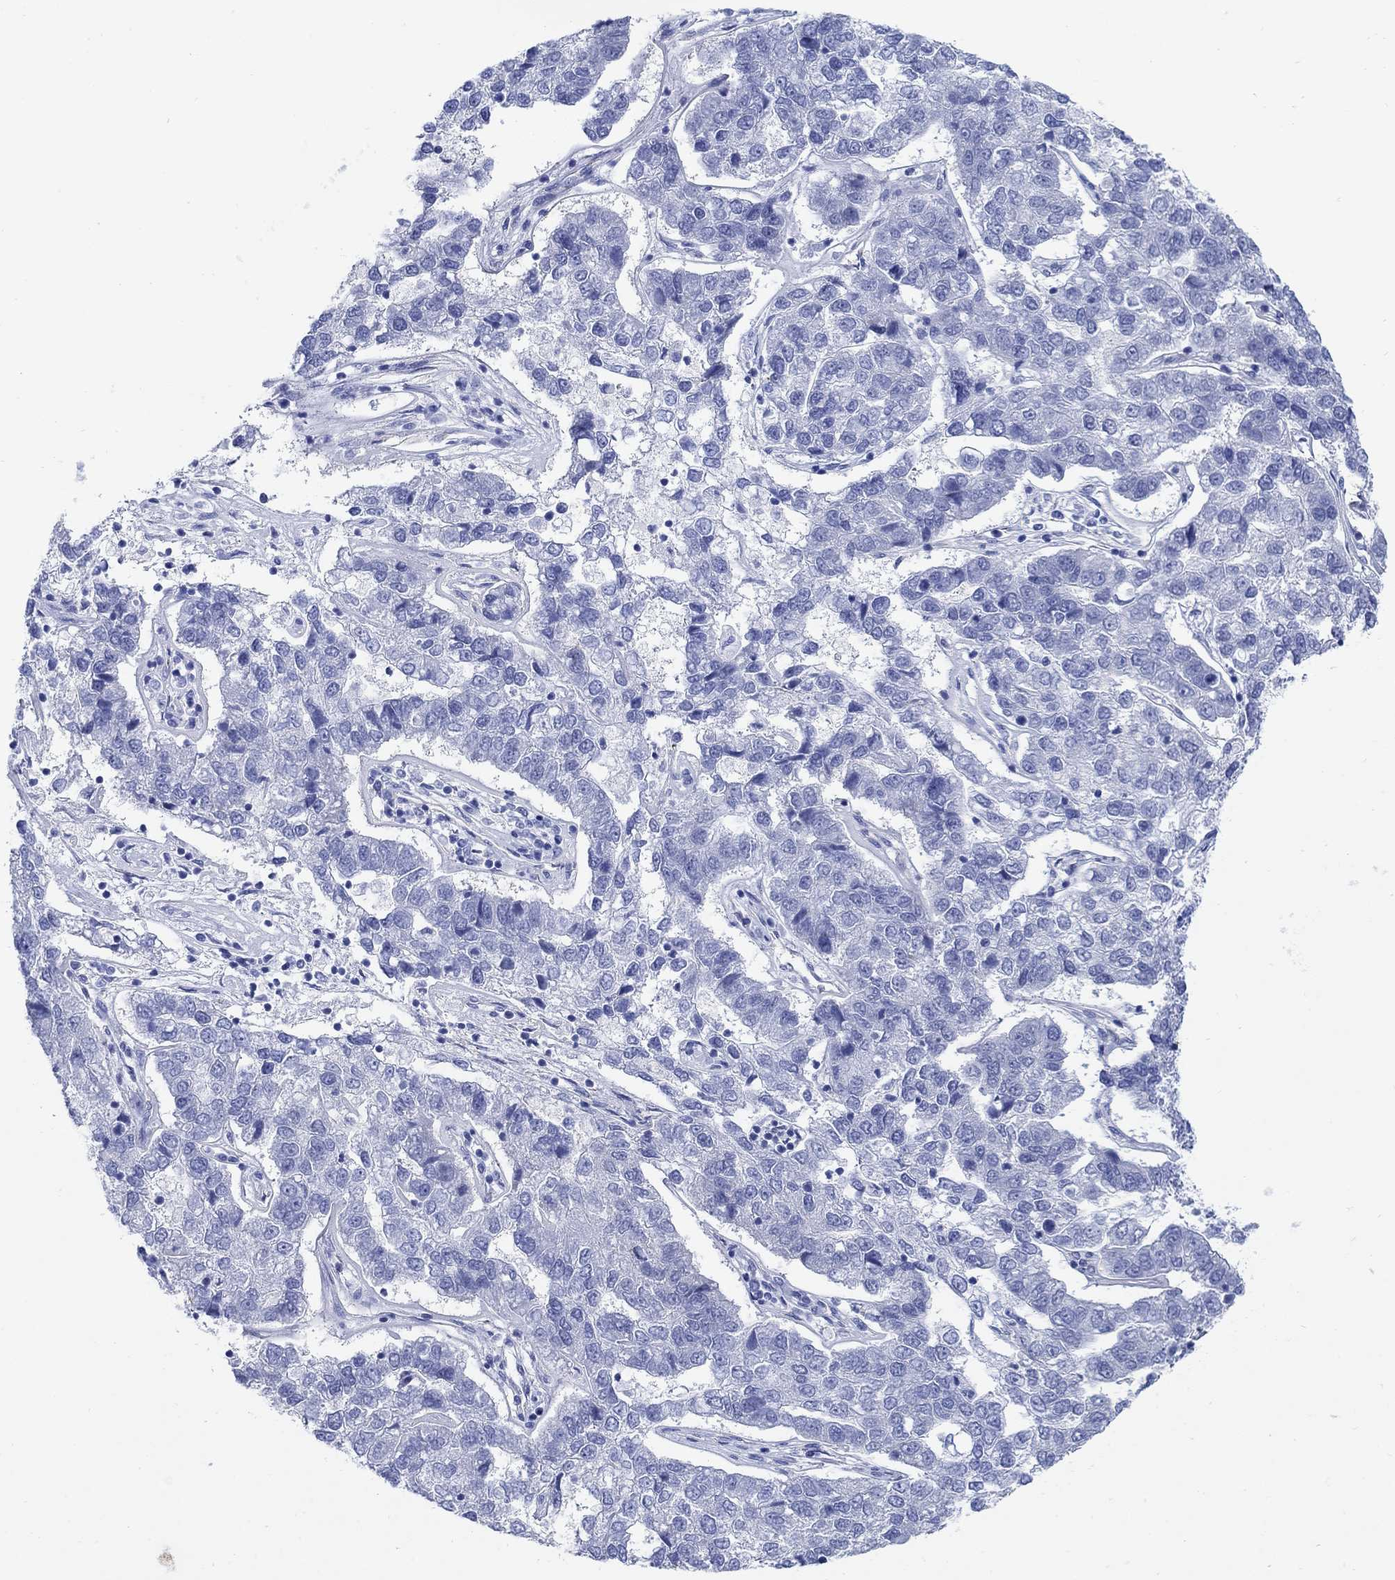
{"staining": {"intensity": "negative", "quantity": "none", "location": "none"}, "tissue": "pancreatic cancer", "cell_type": "Tumor cells", "image_type": "cancer", "snomed": [{"axis": "morphology", "description": "Adenocarcinoma, NOS"}, {"axis": "topography", "description": "Pancreas"}], "caption": "Image shows no significant protein positivity in tumor cells of pancreatic adenocarcinoma.", "gene": "ZDHHC14", "patient": {"sex": "female", "age": 61}}